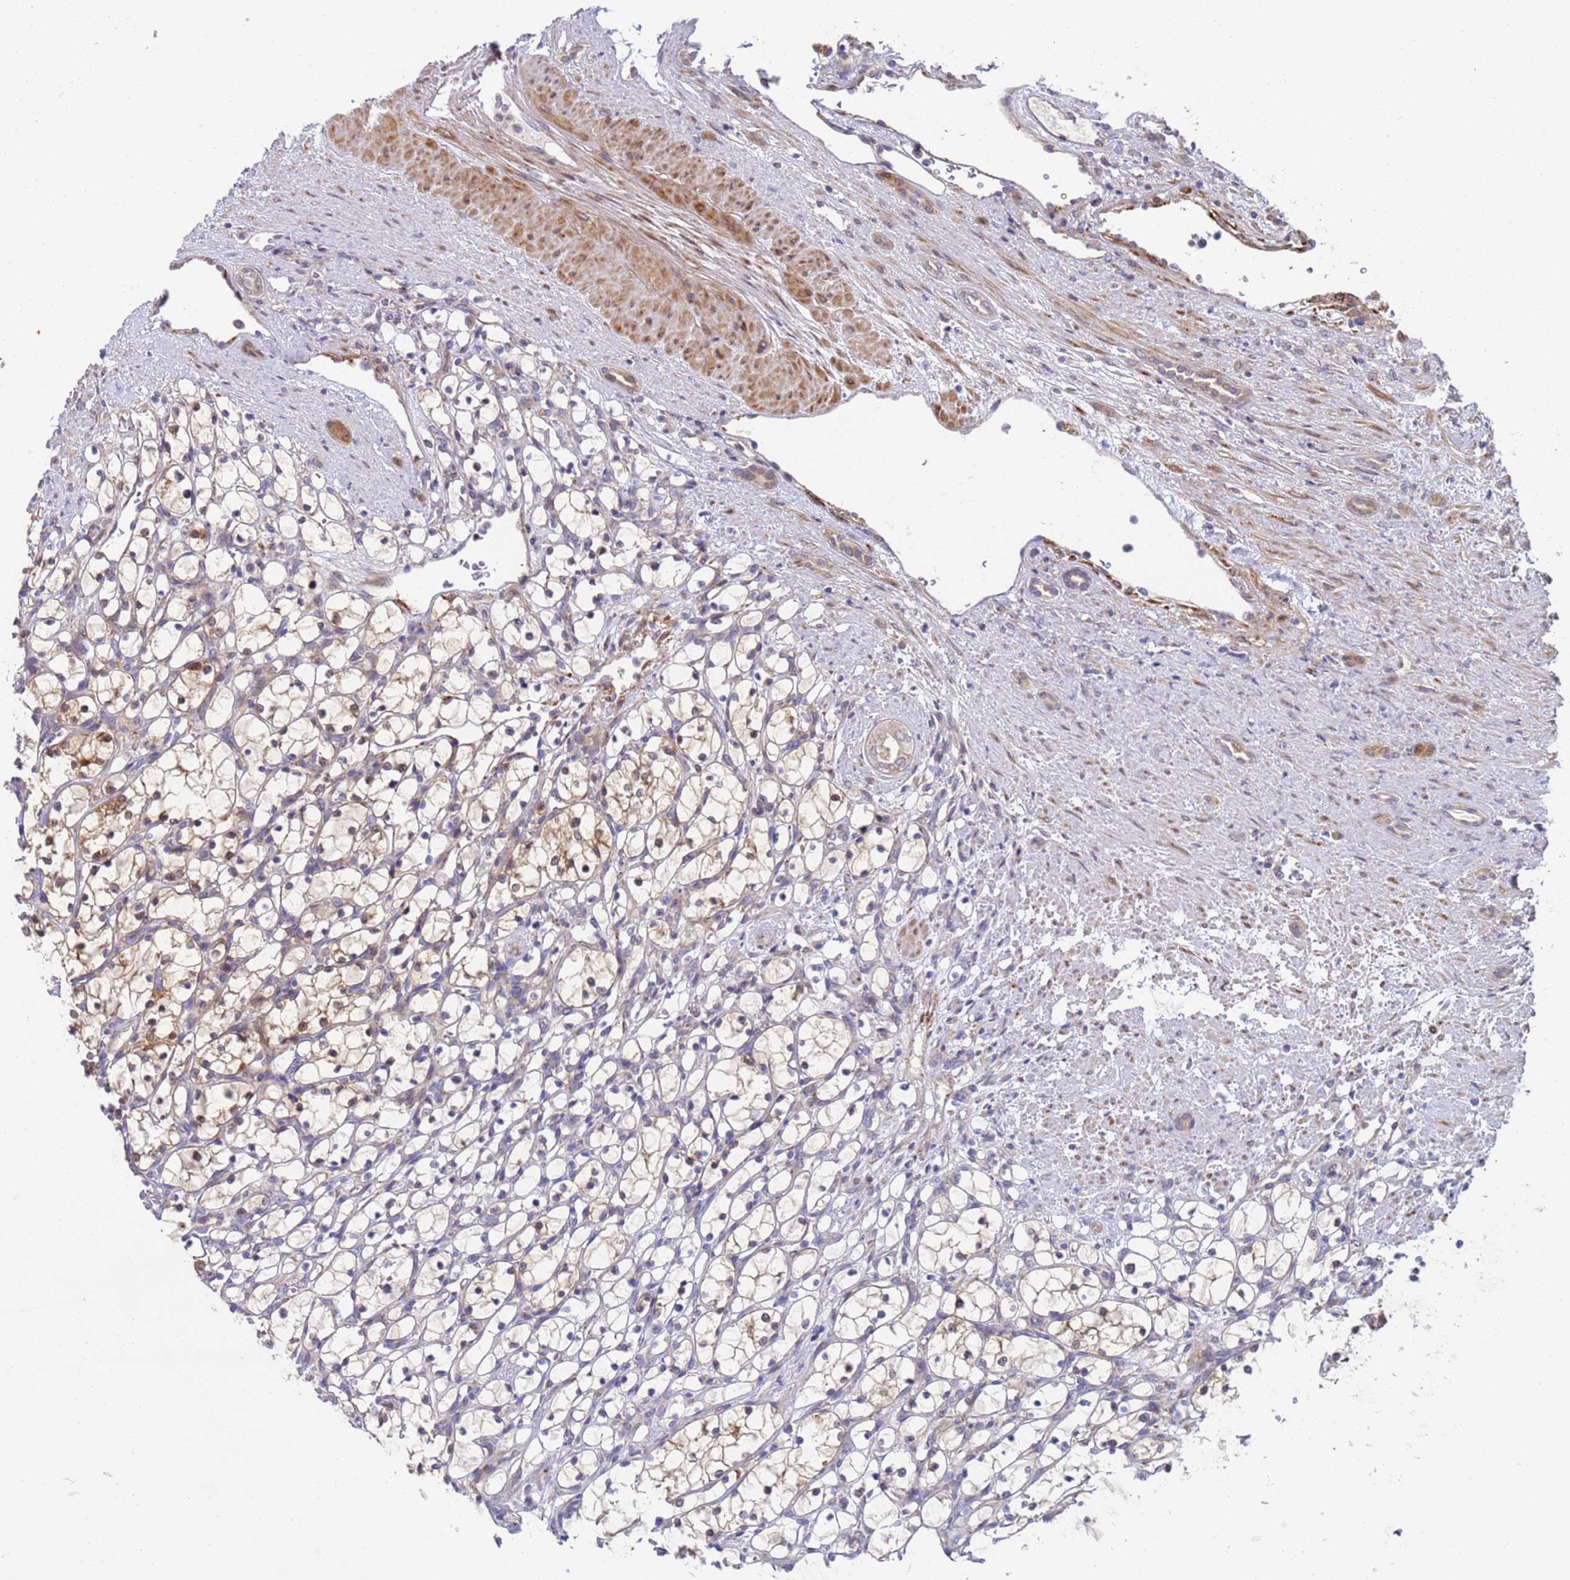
{"staining": {"intensity": "moderate", "quantity": "<25%", "location": "cytoplasmic/membranous,nuclear"}, "tissue": "renal cancer", "cell_type": "Tumor cells", "image_type": "cancer", "snomed": [{"axis": "morphology", "description": "Adenocarcinoma, NOS"}, {"axis": "topography", "description": "Kidney"}], "caption": "Human renal adenocarcinoma stained with a brown dye reveals moderate cytoplasmic/membranous and nuclear positive expression in approximately <25% of tumor cells.", "gene": "ENOSF1", "patient": {"sex": "female", "age": 69}}